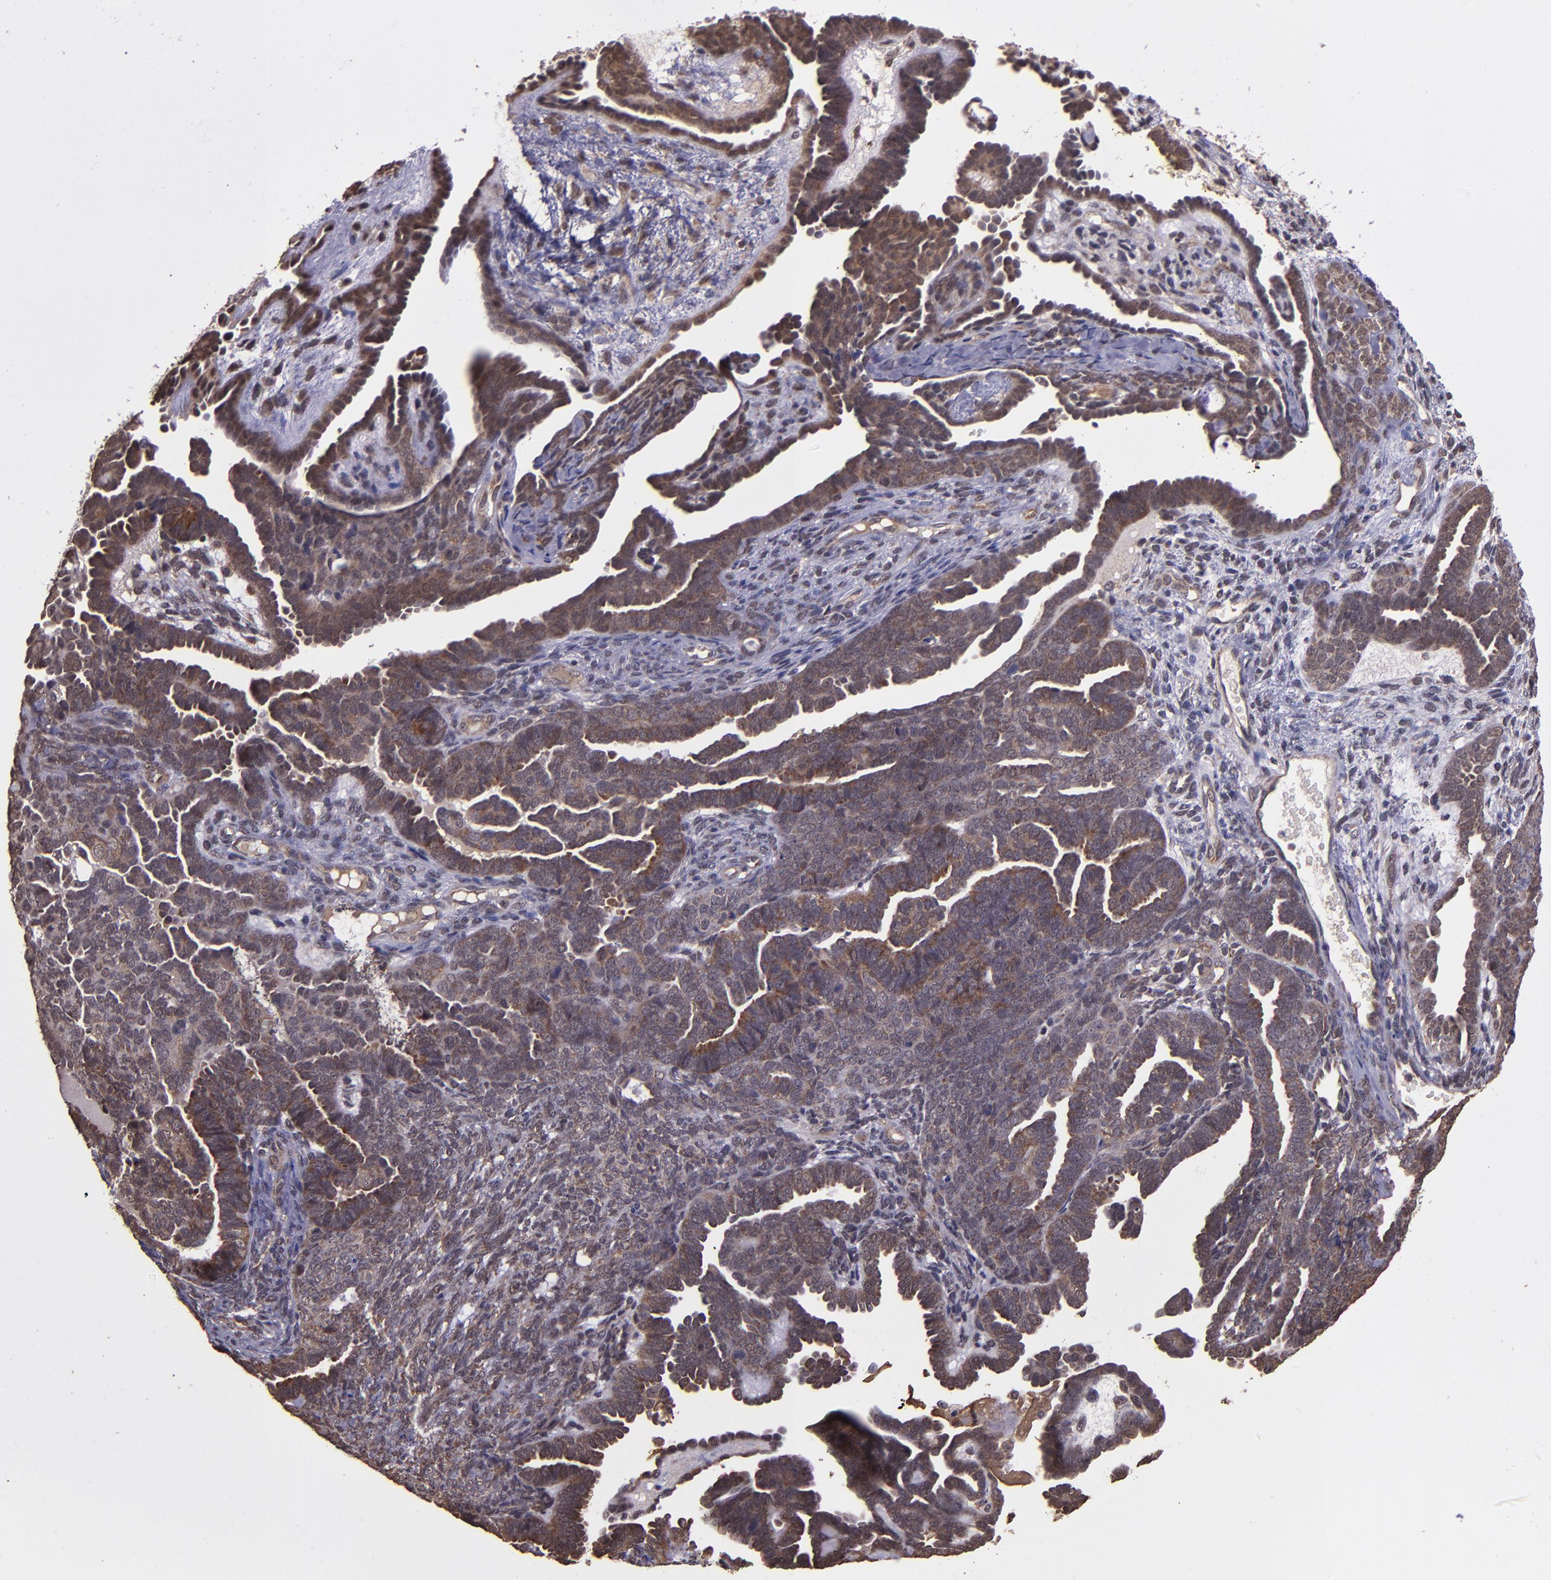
{"staining": {"intensity": "strong", "quantity": ">75%", "location": "cytoplasmic/membranous"}, "tissue": "endometrial cancer", "cell_type": "Tumor cells", "image_type": "cancer", "snomed": [{"axis": "morphology", "description": "Neoplasm, malignant, NOS"}, {"axis": "topography", "description": "Endometrium"}], "caption": "Approximately >75% of tumor cells in endometrial neoplasm (malignant) exhibit strong cytoplasmic/membranous protein staining as visualized by brown immunohistochemical staining.", "gene": "USP51", "patient": {"sex": "female", "age": 74}}